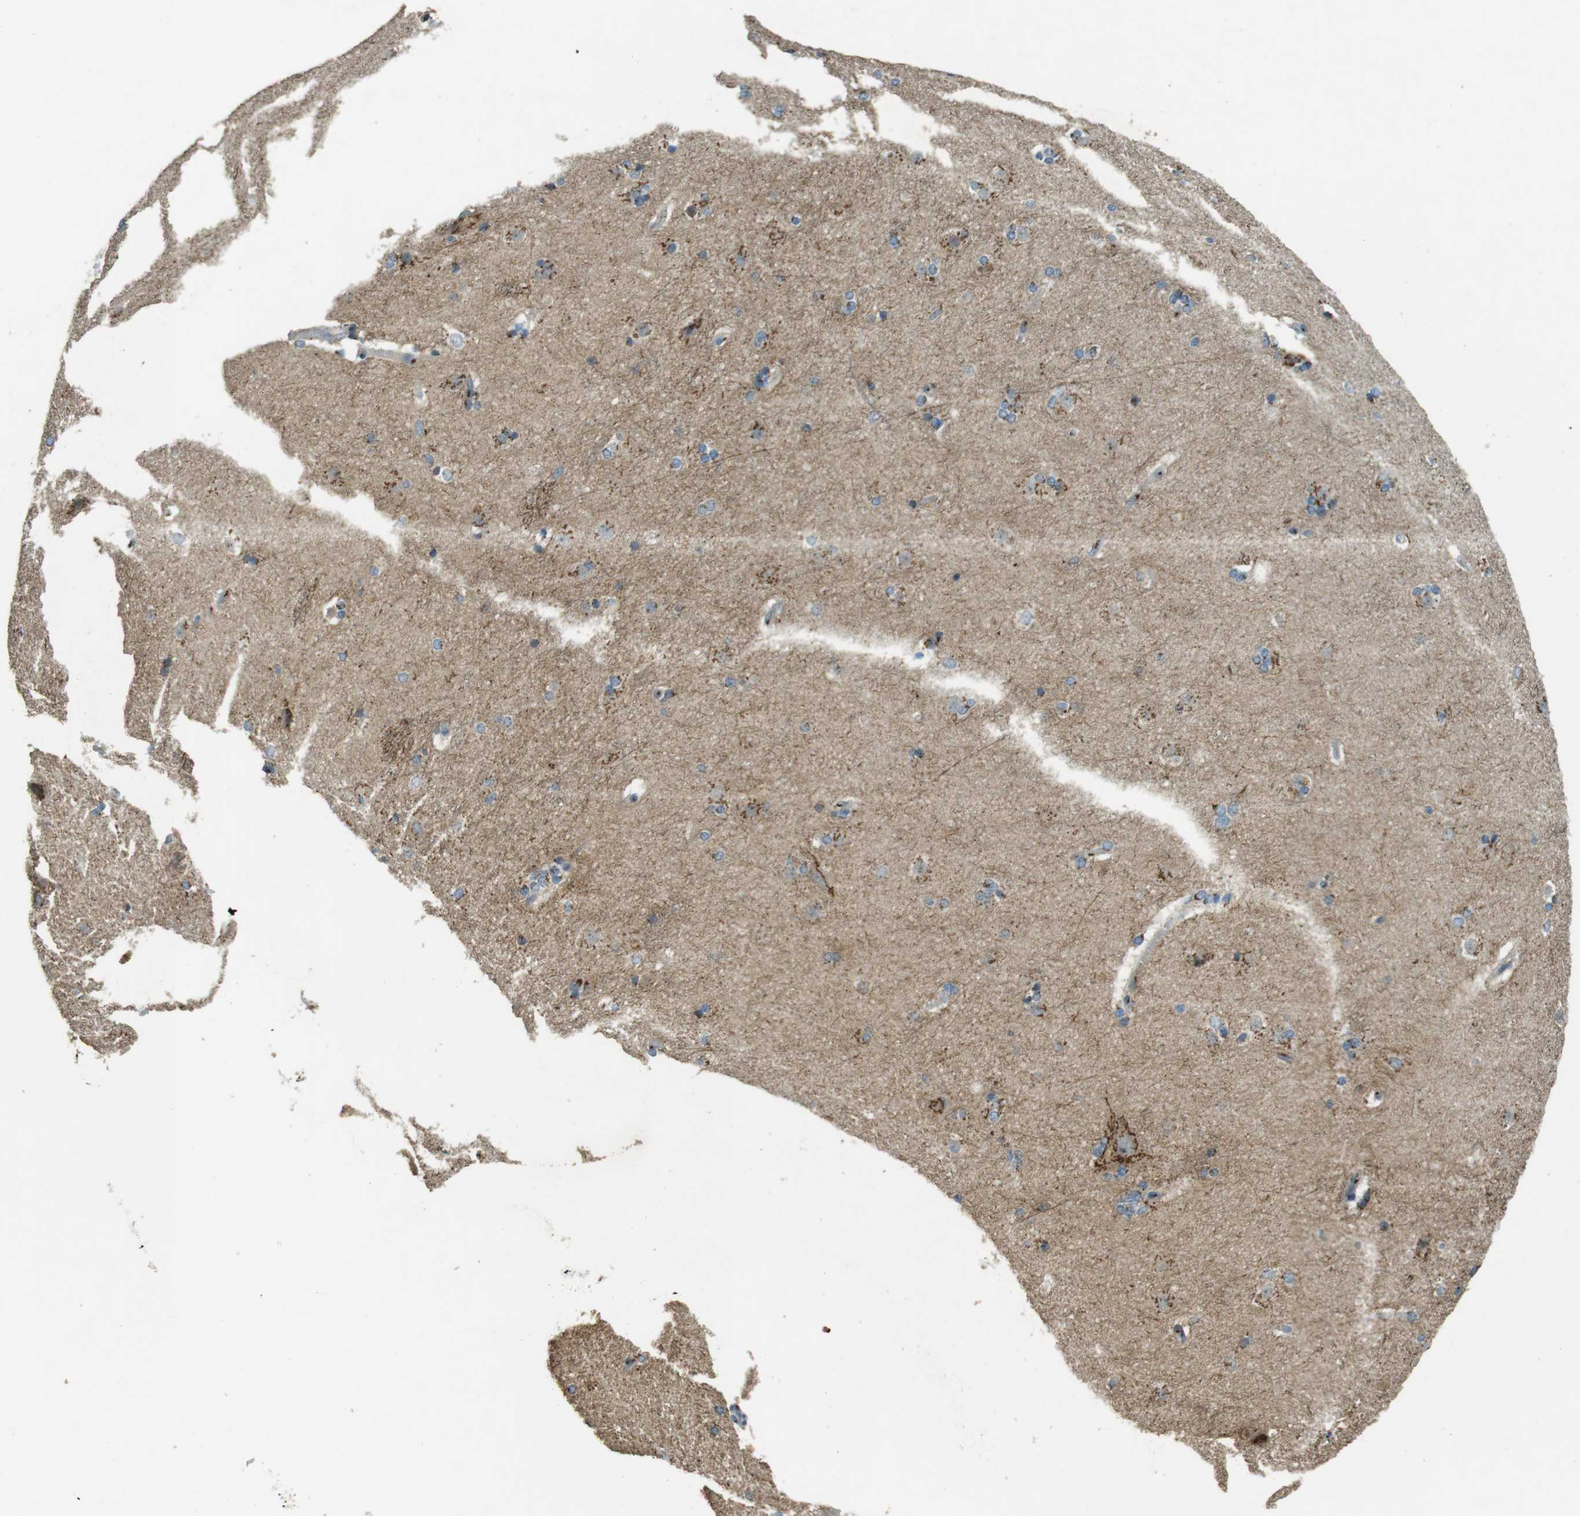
{"staining": {"intensity": "moderate", "quantity": "<25%", "location": "cytoplasmic/membranous"}, "tissue": "caudate", "cell_type": "Glial cells", "image_type": "normal", "snomed": [{"axis": "morphology", "description": "Normal tissue, NOS"}, {"axis": "topography", "description": "Lateral ventricle wall"}], "caption": "Protein staining shows moderate cytoplasmic/membranous positivity in approximately <25% of glial cells in normal caudate.", "gene": "TMEM115", "patient": {"sex": "female", "age": 19}}